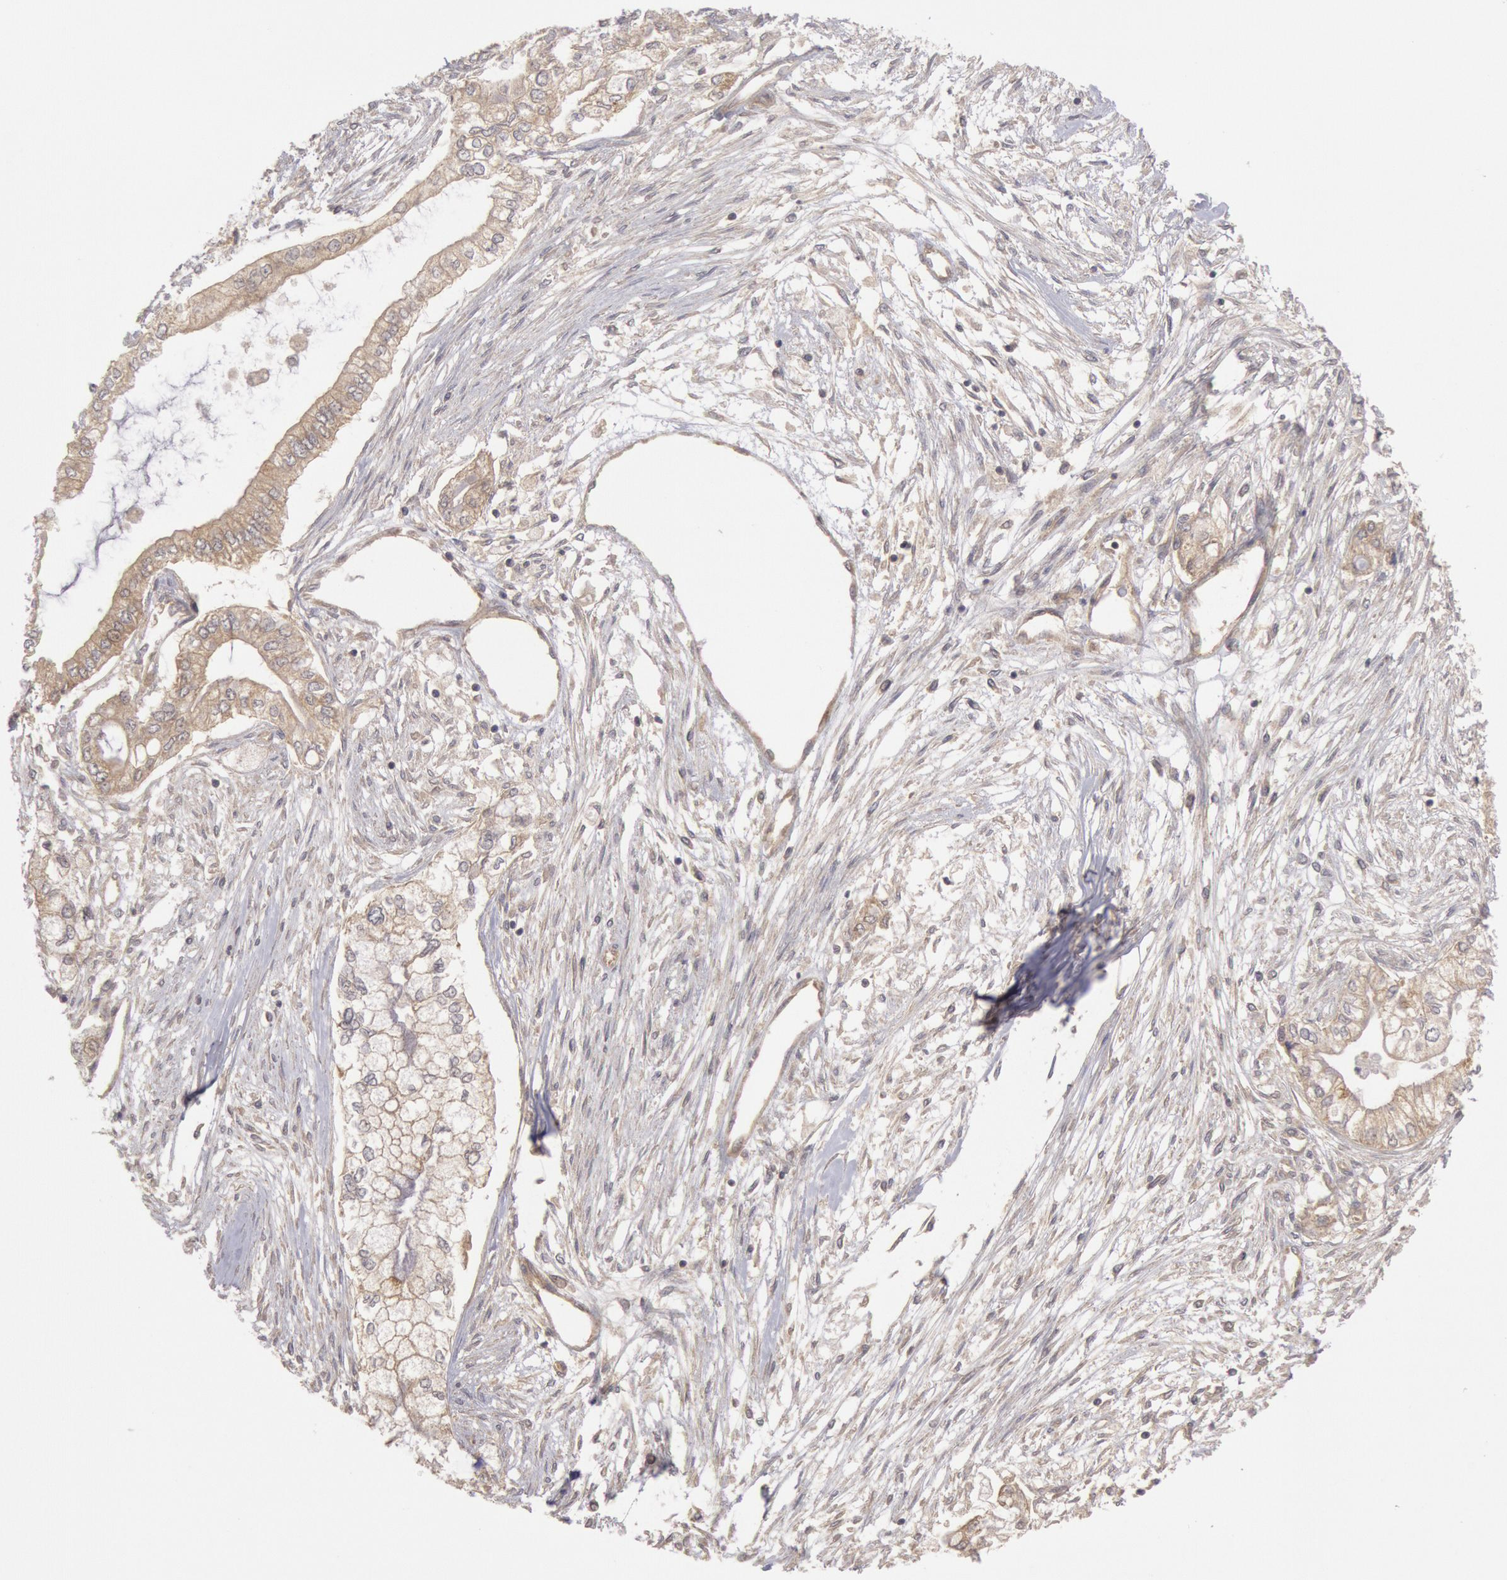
{"staining": {"intensity": "weak", "quantity": ">75%", "location": "cytoplasmic/membranous"}, "tissue": "pancreatic cancer", "cell_type": "Tumor cells", "image_type": "cancer", "snomed": [{"axis": "morphology", "description": "Adenocarcinoma, NOS"}, {"axis": "topography", "description": "Pancreas"}], "caption": "Adenocarcinoma (pancreatic) tissue shows weak cytoplasmic/membranous staining in about >75% of tumor cells (DAB IHC with brightfield microscopy, high magnification).", "gene": "BRAF", "patient": {"sex": "male", "age": 79}}